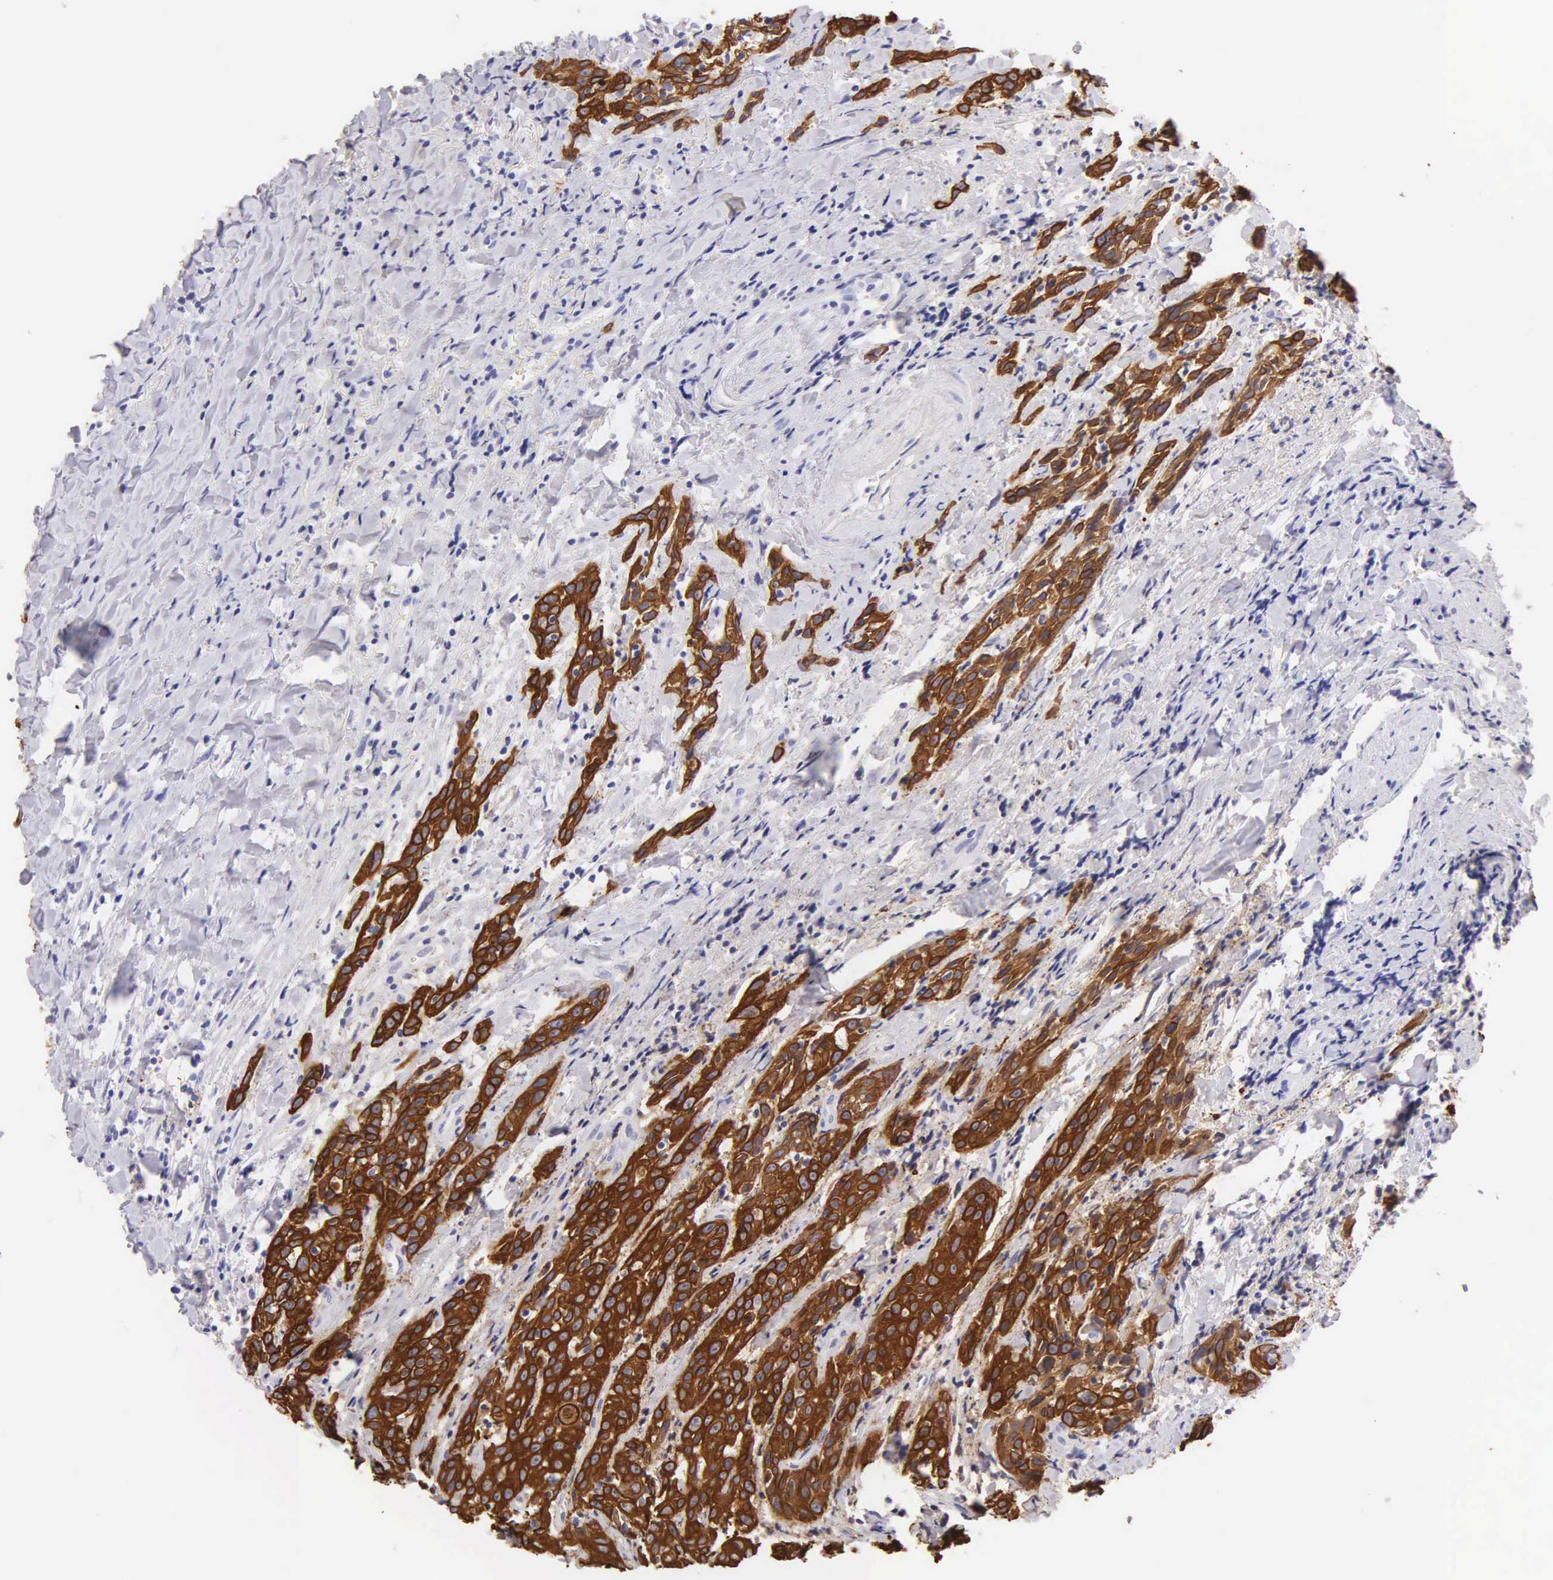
{"staining": {"intensity": "strong", "quantity": ">75%", "location": "cytoplasmic/membranous"}, "tissue": "head and neck cancer", "cell_type": "Tumor cells", "image_type": "cancer", "snomed": [{"axis": "morphology", "description": "Squamous cell carcinoma, NOS"}, {"axis": "topography", "description": "Oral tissue"}, {"axis": "topography", "description": "Head-Neck"}], "caption": "Protein analysis of head and neck cancer tissue exhibits strong cytoplasmic/membranous staining in approximately >75% of tumor cells.", "gene": "KRT17", "patient": {"sex": "female", "age": 82}}